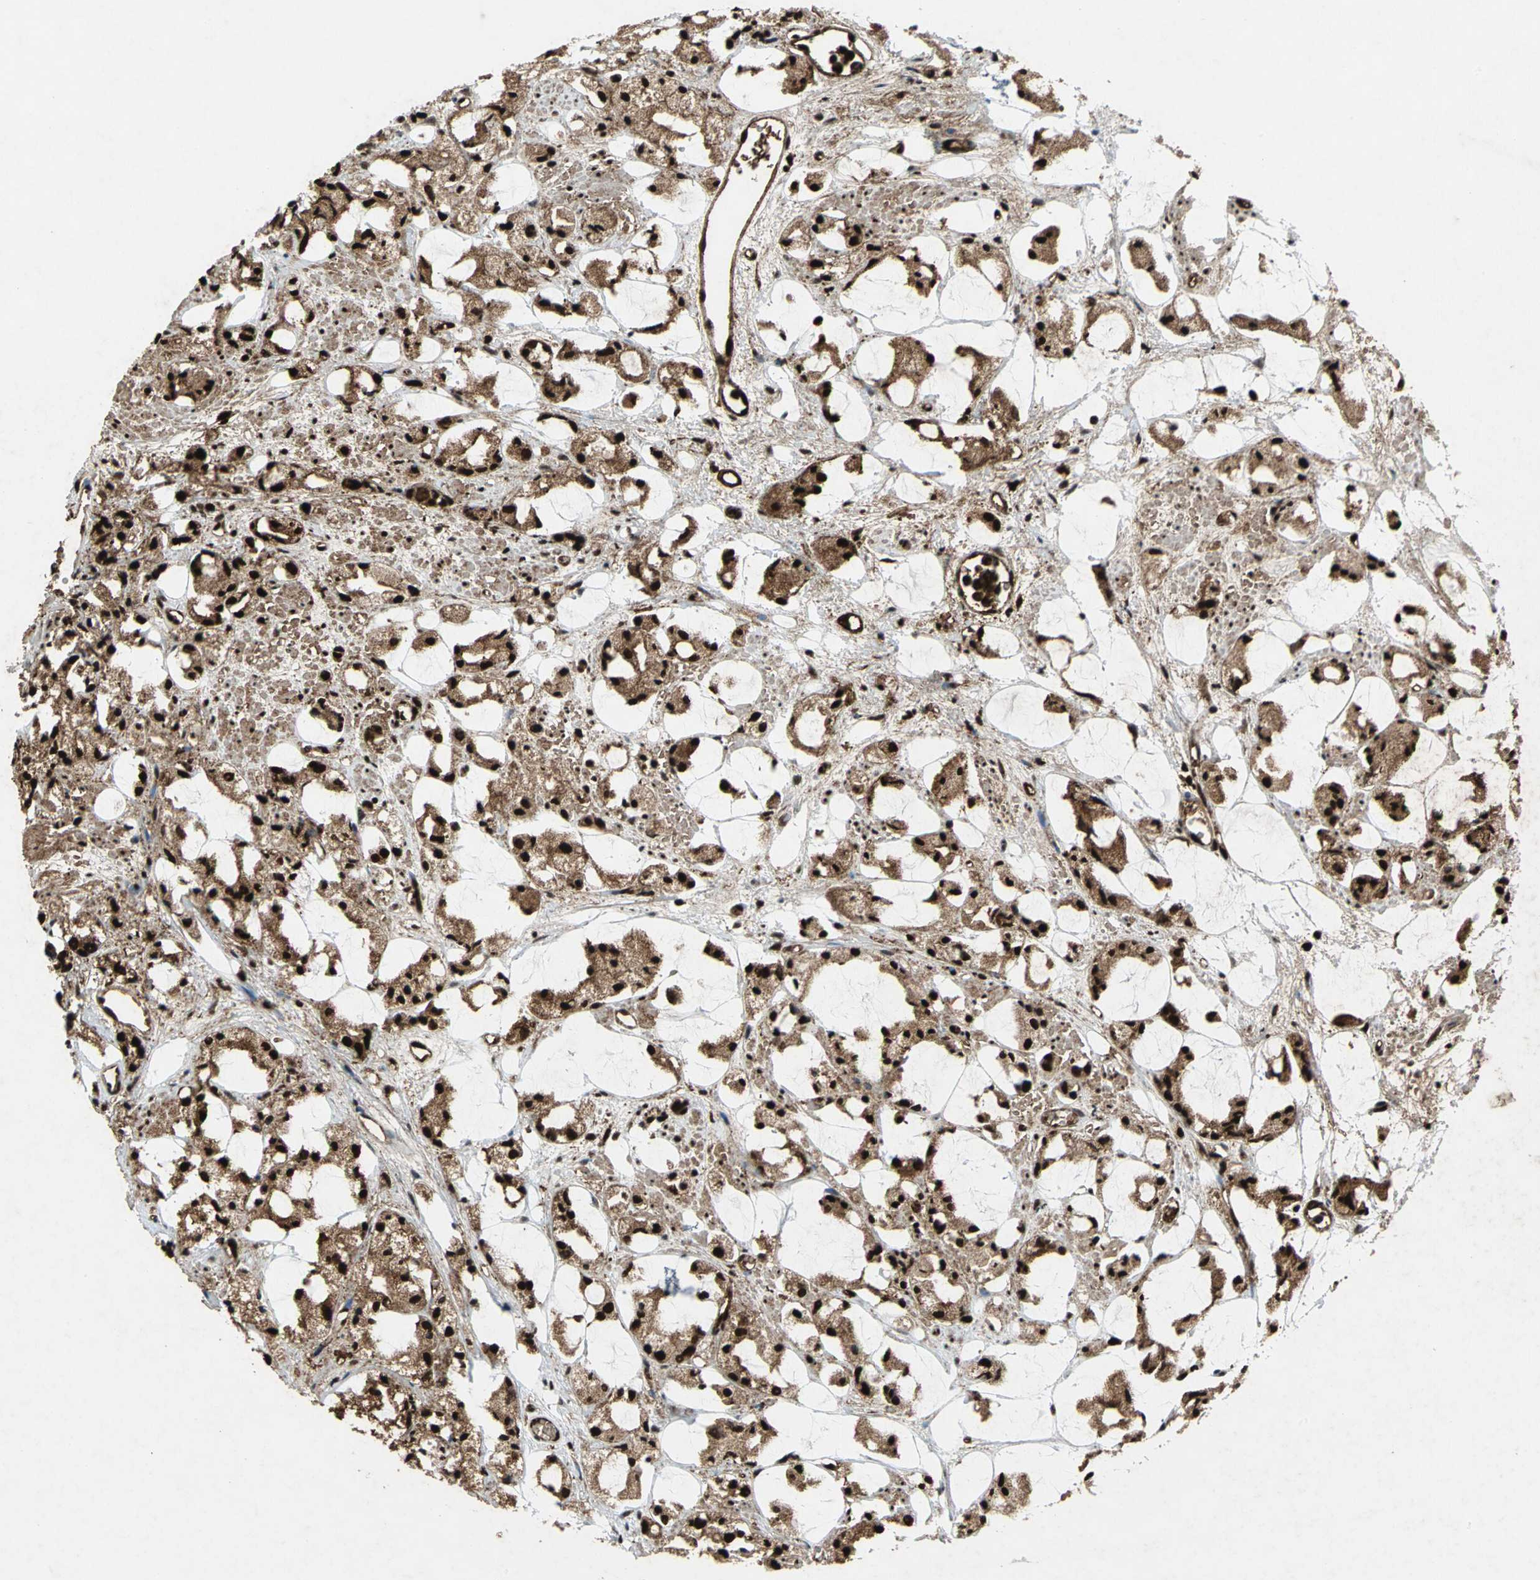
{"staining": {"intensity": "strong", "quantity": ">75%", "location": "cytoplasmic/membranous,nuclear"}, "tissue": "prostate cancer", "cell_type": "Tumor cells", "image_type": "cancer", "snomed": [{"axis": "morphology", "description": "Adenocarcinoma, High grade"}, {"axis": "topography", "description": "Prostate"}], "caption": "Protein positivity by IHC shows strong cytoplasmic/membranous and nuclear expression in approximately >75% of tumor cells in prostate cancer (adenocarcinoma (high-grade)).", "gene": "ANP32A", "patient": {"sex": "male", "age": 85}}